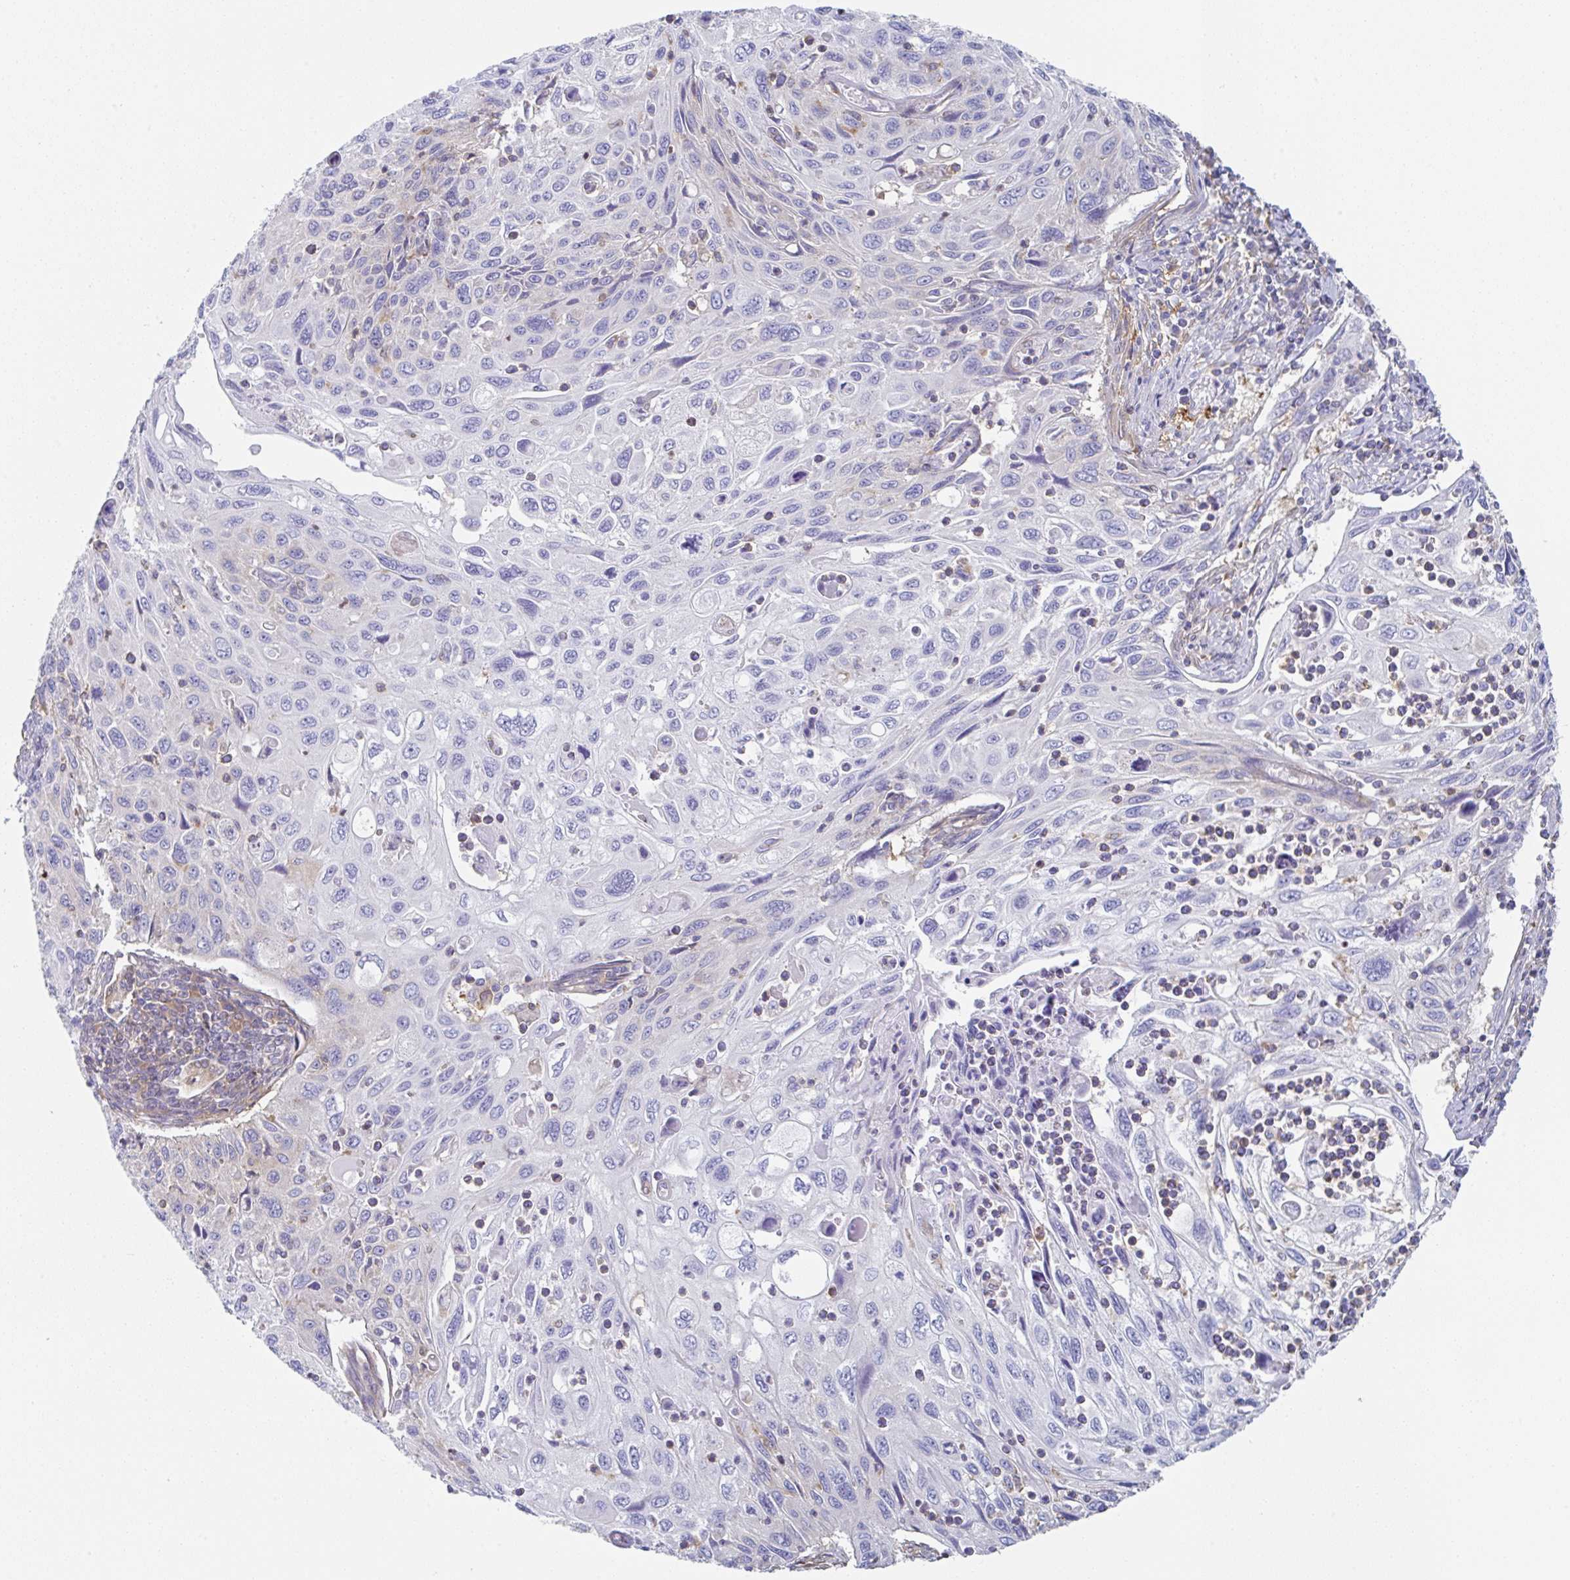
{"staining": {"intensity": "negative", "quantity": "none", "location": "none"}, "tissue": "cervical cancer", "cell_type": "Tumor cells", "image_type": "cancer", "snomed": [{"axis": "morphology", "description": "Squamous cell carcinoma, NOS"}, {"axis": "topography", "description": "Cervix"}], "caption": "This is a image of IHC staining of cervical squamous cell carcinoma, which shows no positivity in tumor cells.", "gene": "AMPD2", "patient": {"sex": "female", "age": 70}}